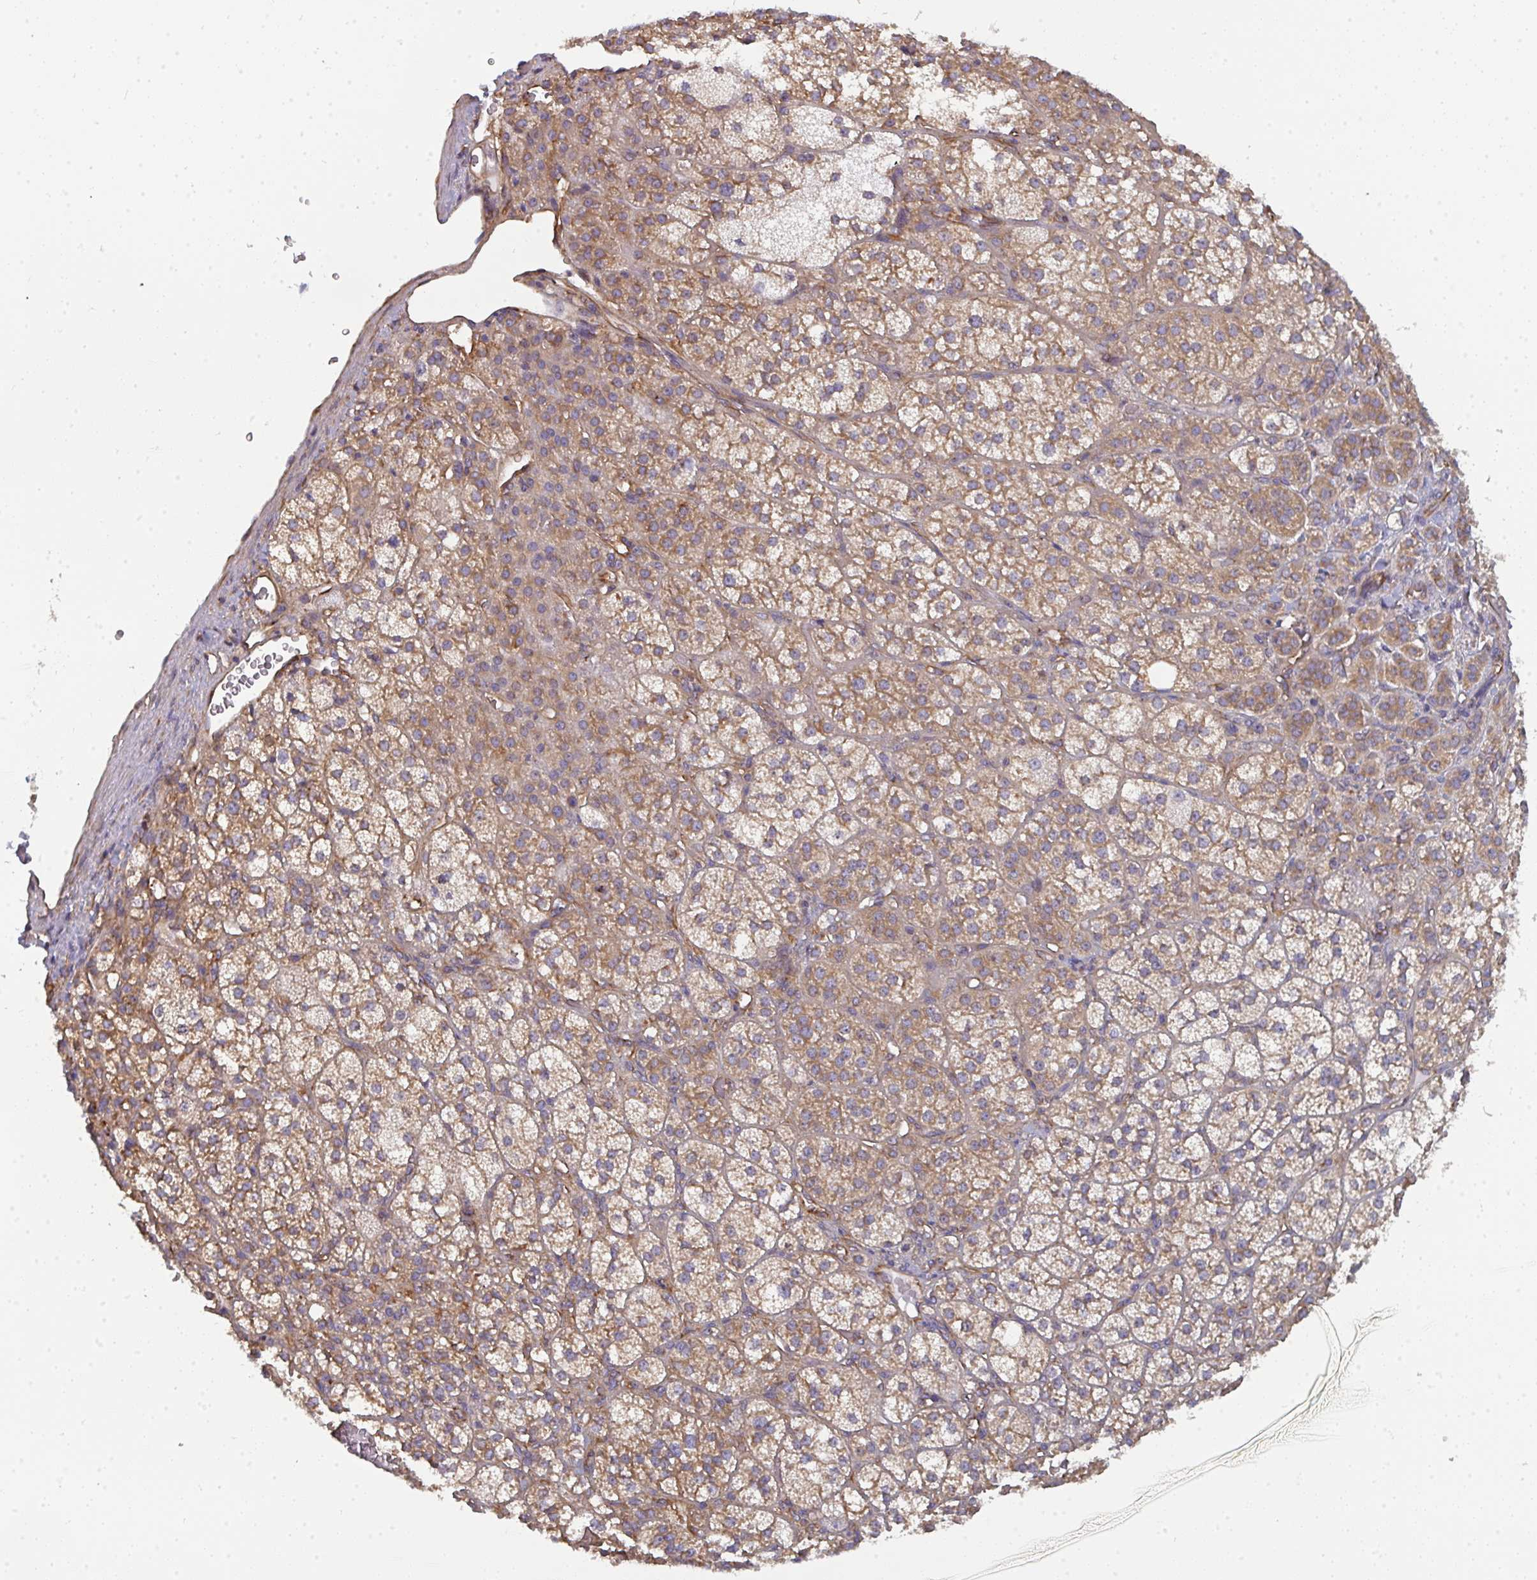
{"staining": {"intensity": "moderate", "quantity": "25%-75%", "location": "cytoplasmic/membranous"}, "tissue": "adrenal gland", "cell_type": "Glandular cells", "image_type": "normal", "snomed": [{"axis": "morphology", "description": "Normal tissue, NOS"}, {"axis": "topography", "description": "Adrenal gland"}], "caption": "IHC image of normal adrenal gland: adrenal gland stained using IHC exhibits medium levels of moderate protein expression localized specifically in the cytoplasmic/membranous of glandular cells, appearing as a cytoplasmic/membranous brown color.", "gene": "DYNC1I2", "patient": {"sex": "female", "age": 60}}